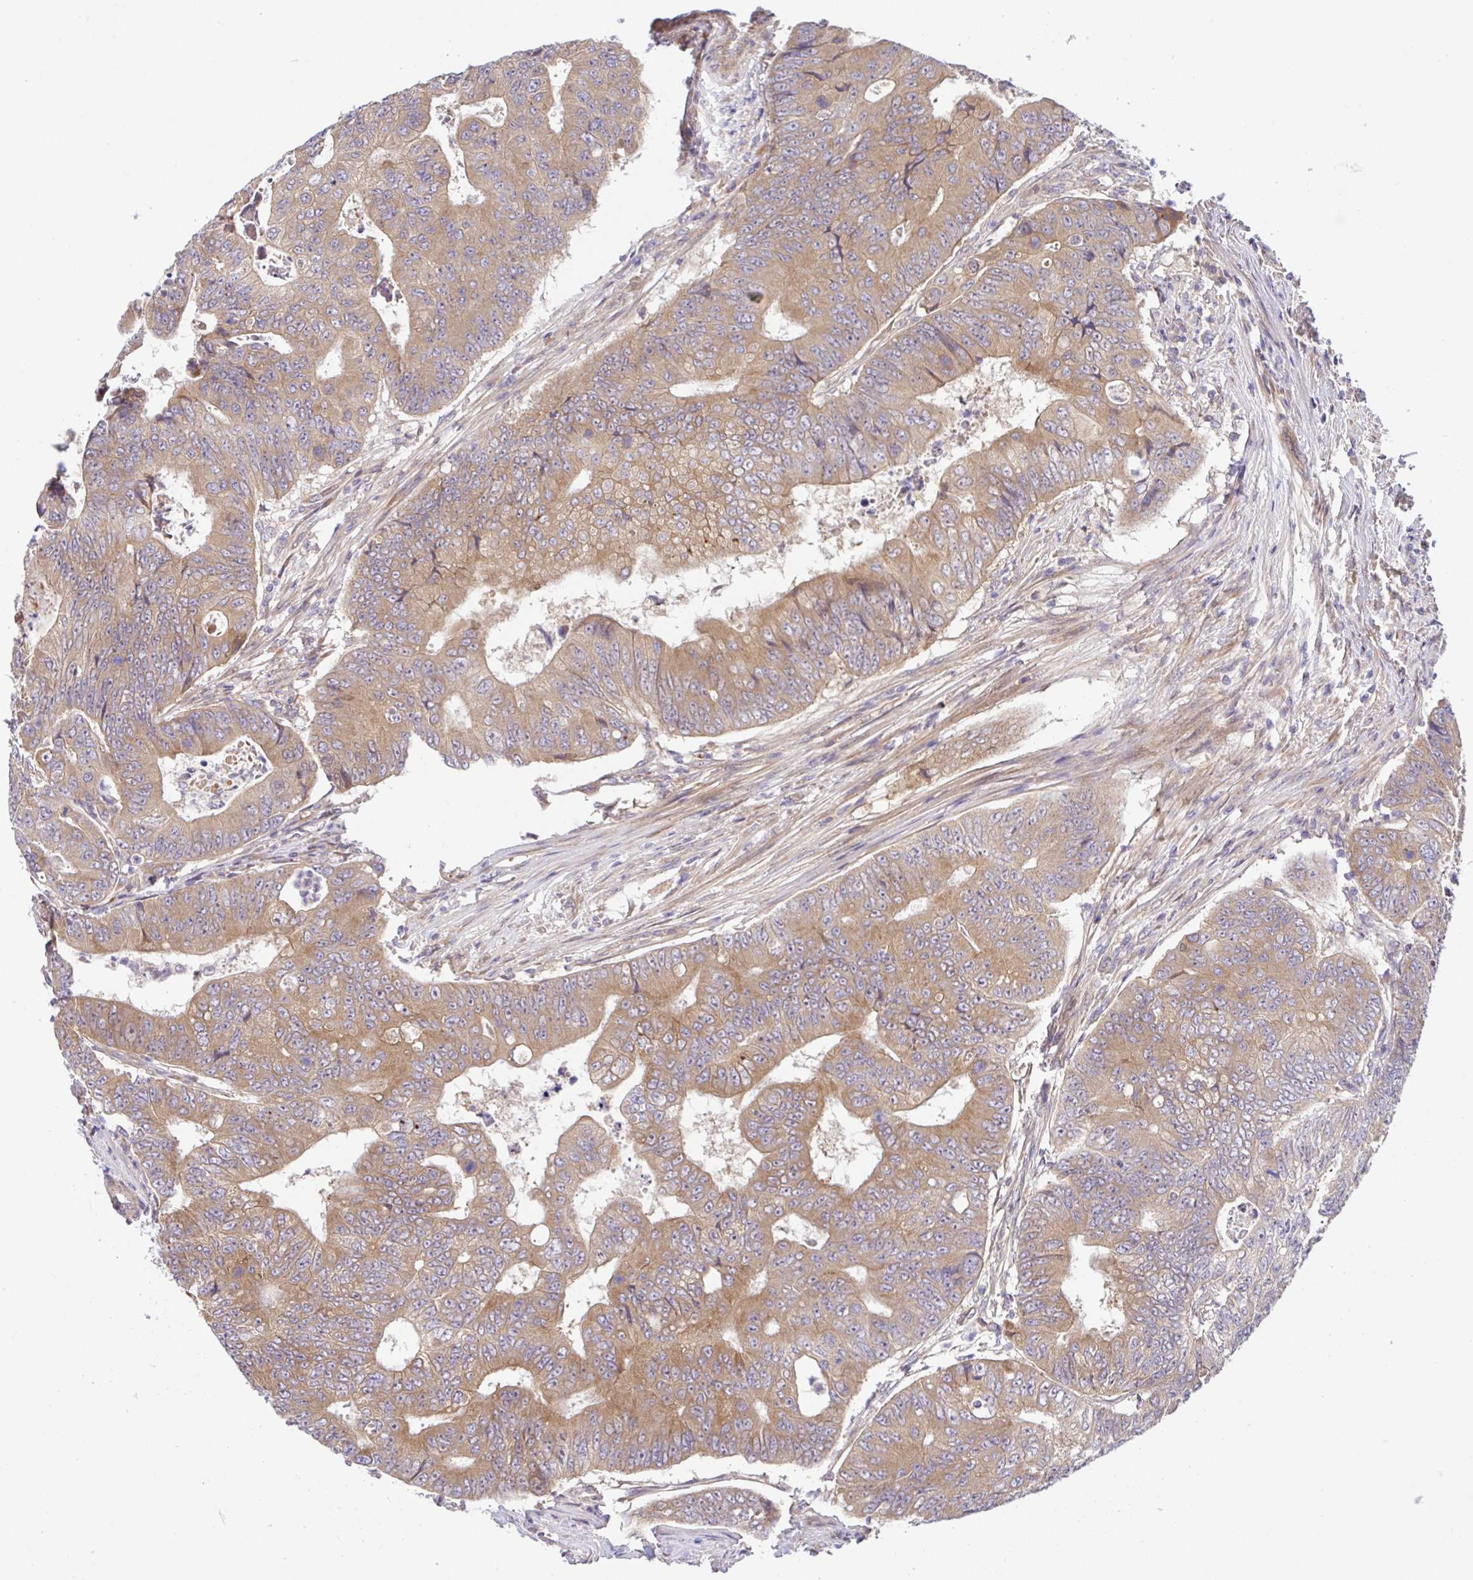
{"staining": {"intensity": "moderate", "quantity": ">75%", "location": "cytoplasmic/membranous"}, "tissue": "colorectal cancer", "cell_type": "Tumor cells", "image_type": "cancer", "snomed": [{"axis": "morphology", "description": "Adenocarcinoma, NOS"}, {"axis": "topography", "description": "Colon"}], "caption": "Immunohistochemistry micrograph of colorectal adenocarcinoma stained for a protein (brown), which demonstrates medium levels of moderate cytoplasmic/membranous staining in about >75% of tumor cells.", "gene": "UBE4A", "patient": {"sex": "female", "age": 48}}